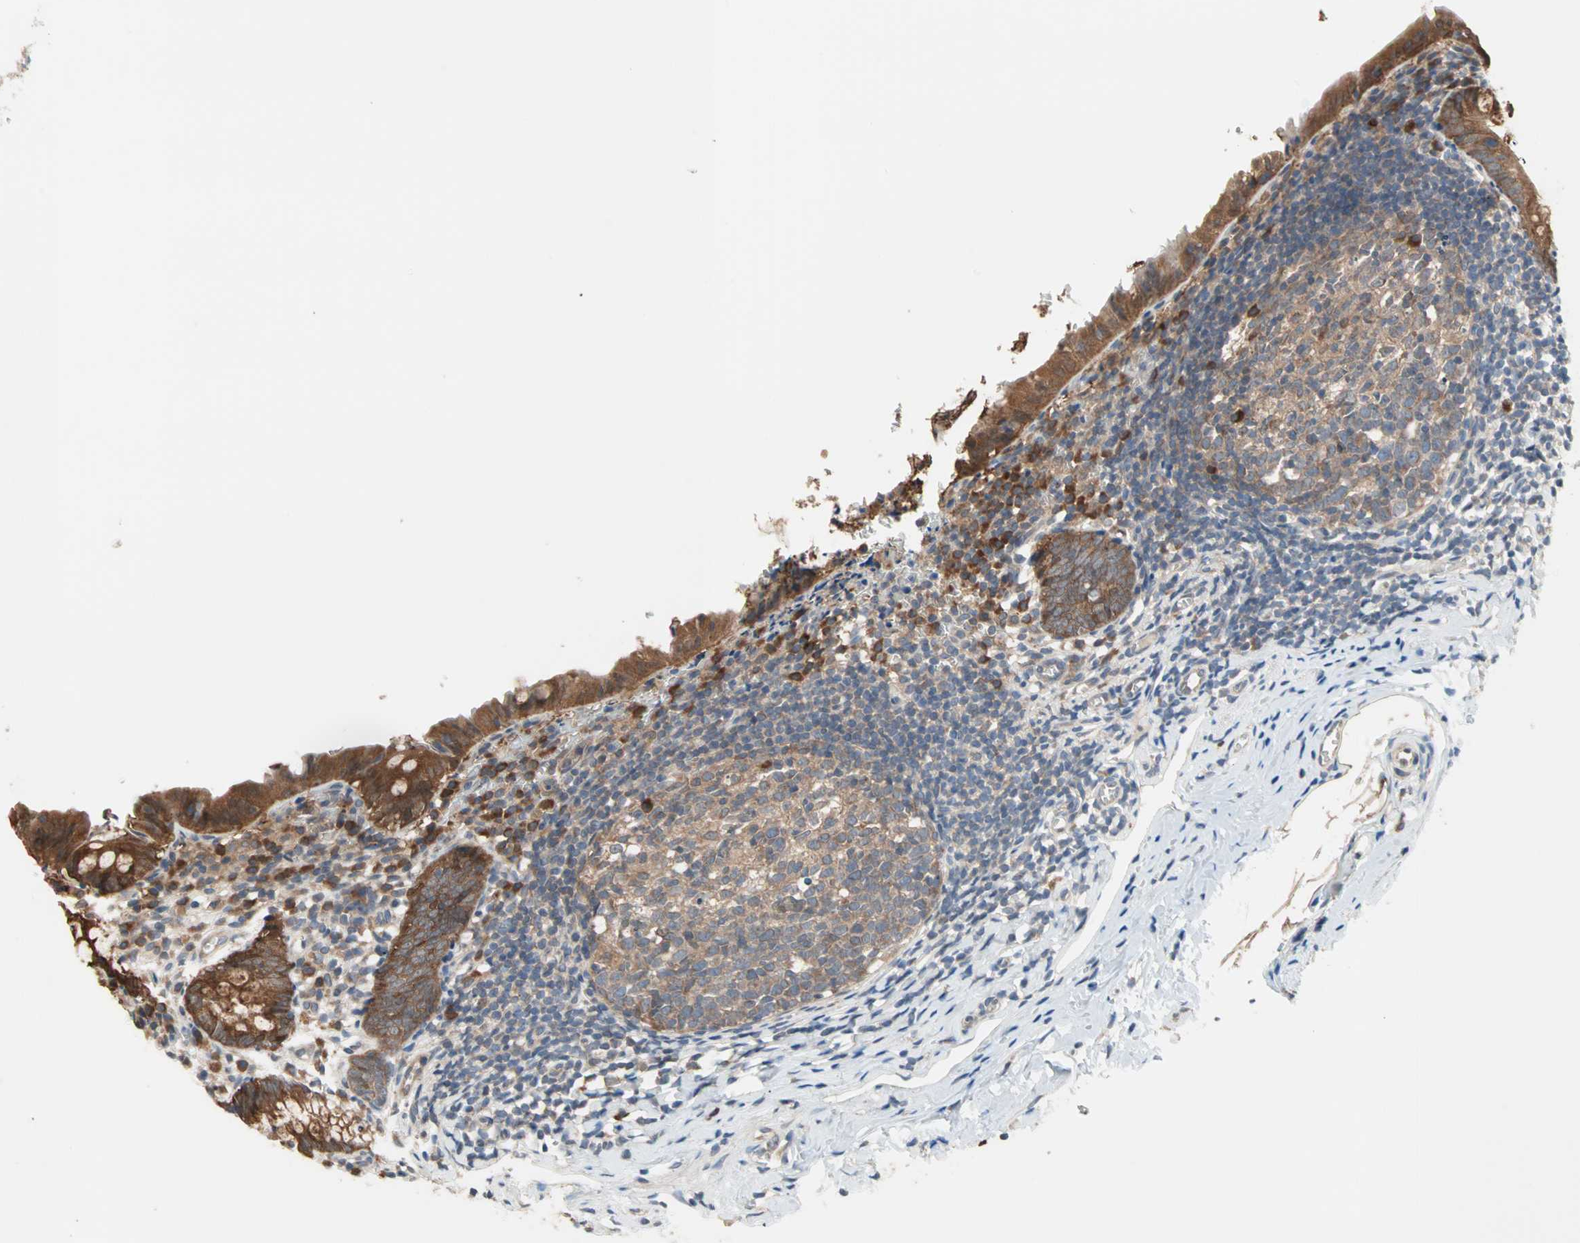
{"staining": {"intensity": "moderate", "quantity": ">75%", "location": "cytoplasmic/membranous"}, "tissue": "appendix", "cell_type": "Glandular cells", "image_type": "normal", "snomed": [{"axis": "morphology", "description": "Normal tissue, NOS"}, {"axis": "topography", "description": "Appendix"}], "caption": "The micrograph demonstrates immunohistochemical staining of unremarkable appendix. There is moderate cytoplasmic/membranous positivity is appreciated in approximately >75% of glandular cells. (DAB = brown stain, brightfield microscopy at high magnification).", "gene": "SAR1A", "patient": {"sex": "female", "age": 10}}